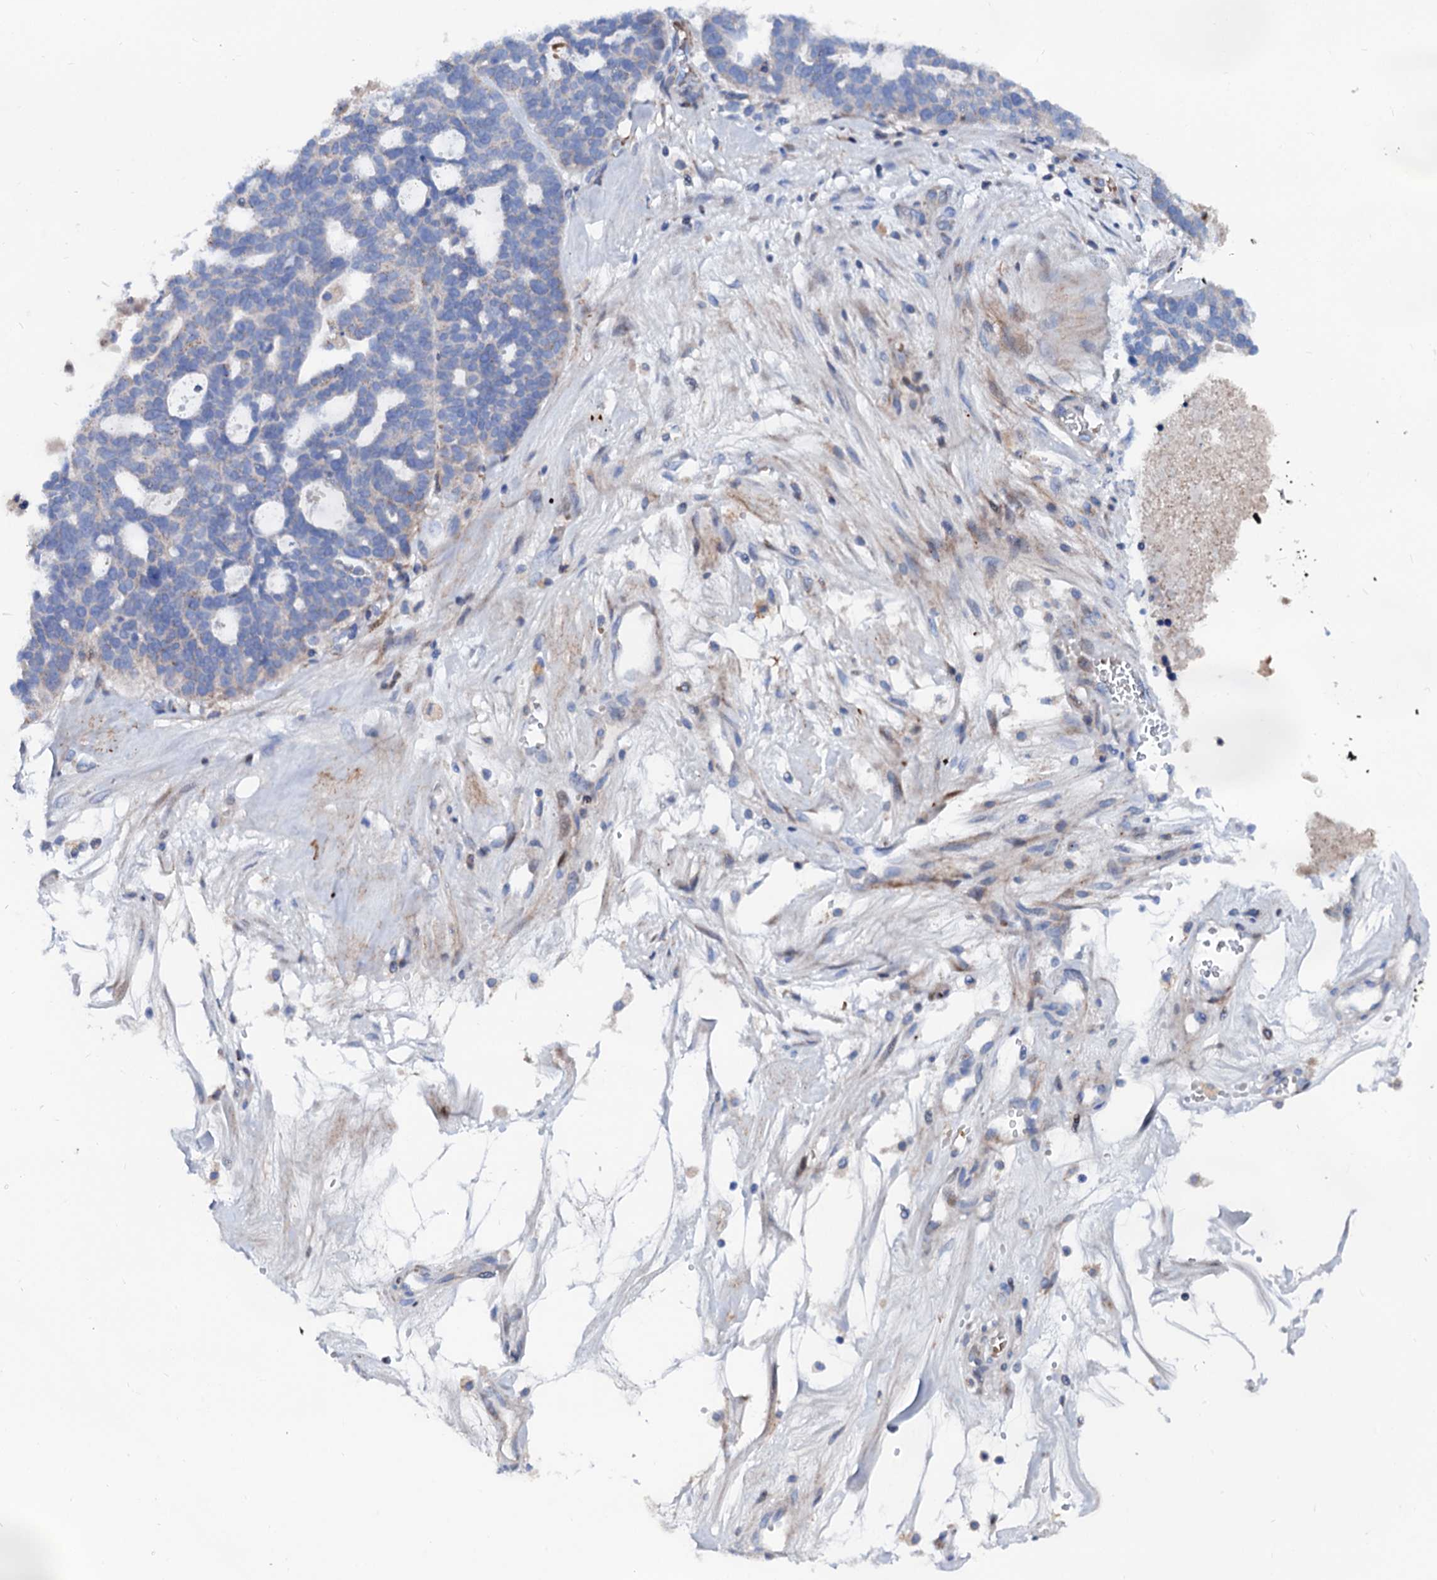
{"staining": {"intensity": "negative", "quantity": "none", "location": "none"}, "tissue": "ovarian cancer", "cell_type": "Tumor cells", "image_type": "cancer", "snomed": [{"axis": "morphology", "description": "Cystadenocarcinoma, serous, NOS"}, {"axis": "topography", "description": "Ovary"}], "caption": "A histopathology image of human ovarian cancer is negative for staining in tumor cells.", "gene": "SLC10A7", "patient": {"sex": "female", "age": 59}}